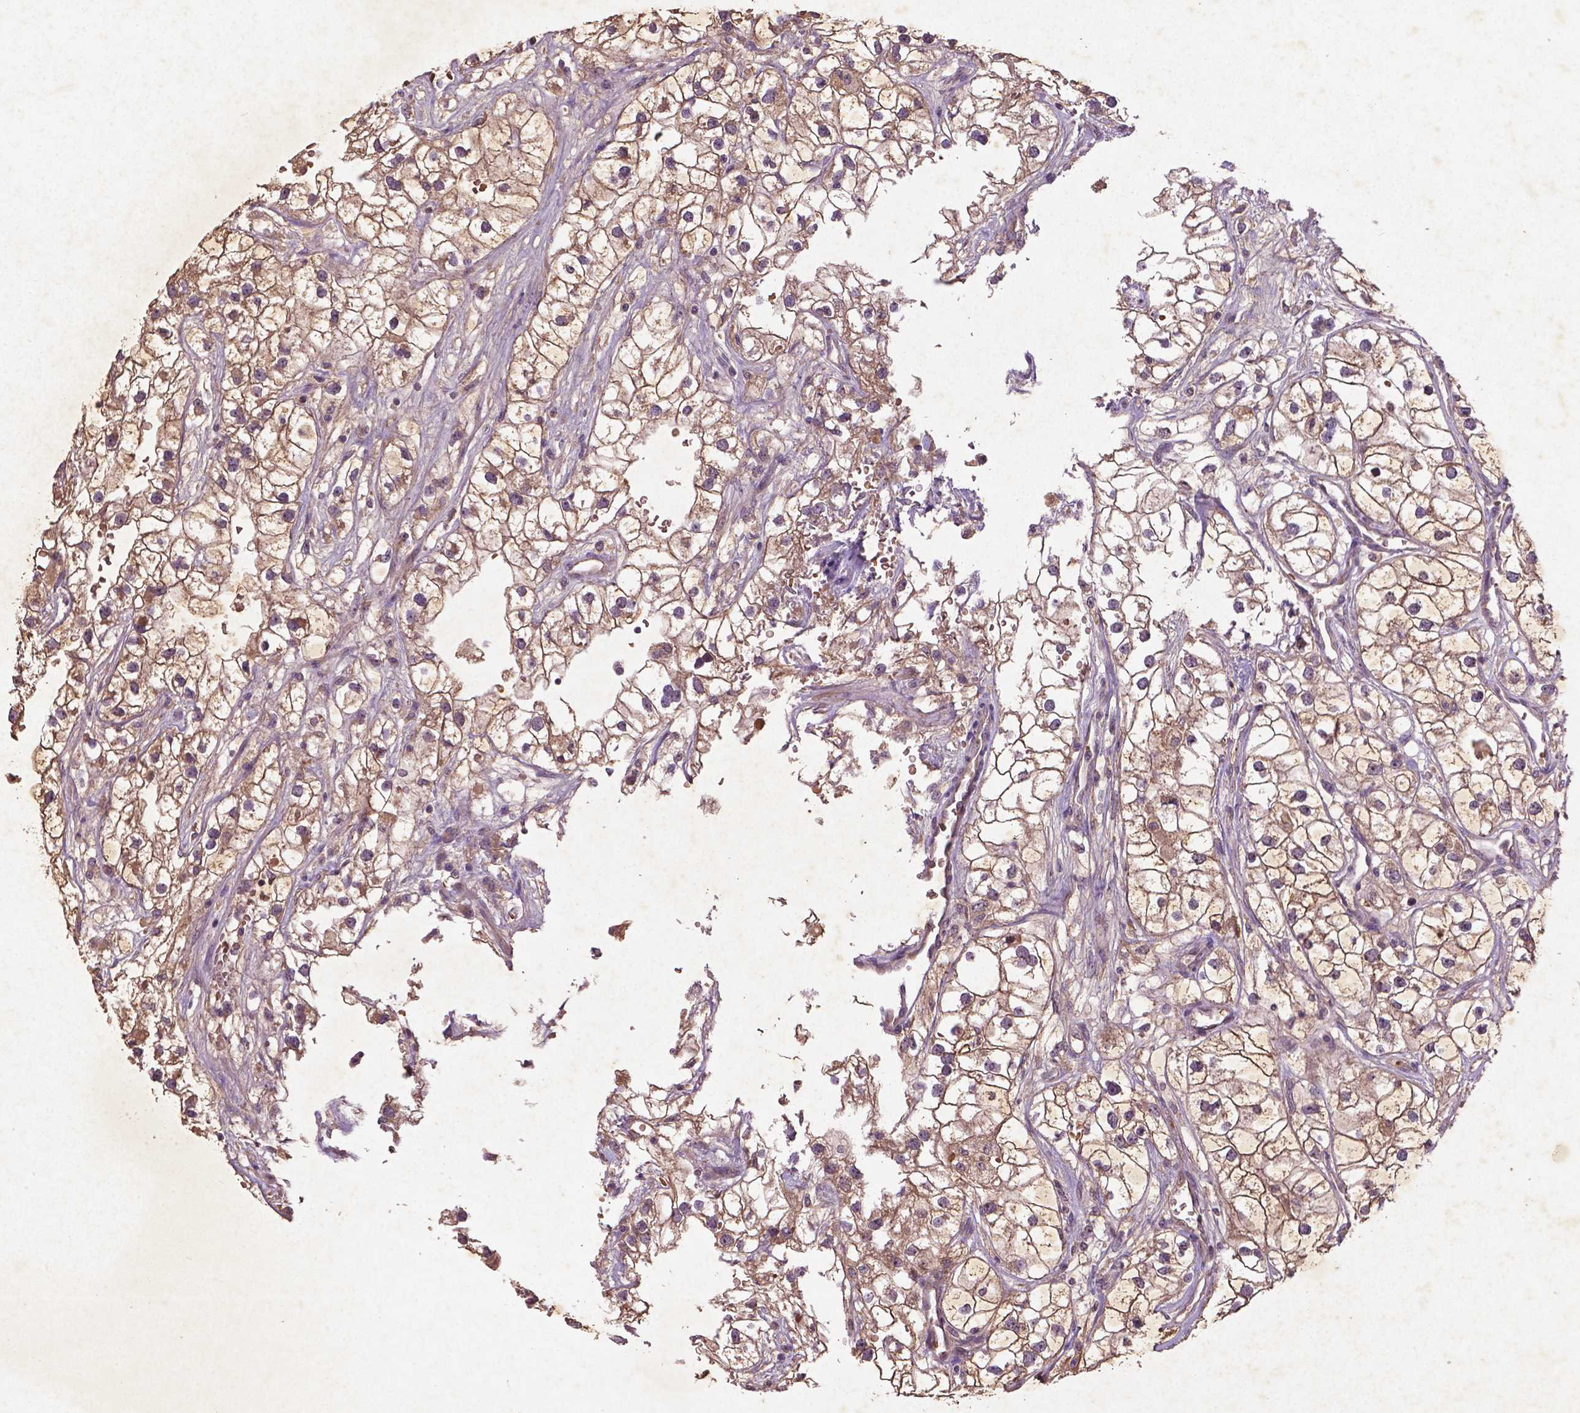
{"staining": {"intensity": "moderate", "quantity": ">75%", "location": "cytoplasmic/membranous"}, "tissue": "renal cancer", "cell_type": "Tumor cells", "image_type": "cancer", "snomed": [{"axis": "morphology", "description": "Adenocarcinoma, NOS"}, {"axis": "topography", "description": "Kidney"}], "caption": "This is an image of immunohistochemistry (IHC) staining of renal adenocarcinoma, which shows moderate staining in the cytoplasmic/membranous of tumor cells.", "gene": "COQ2", "patient": {"sex": "male", "age": 59}}